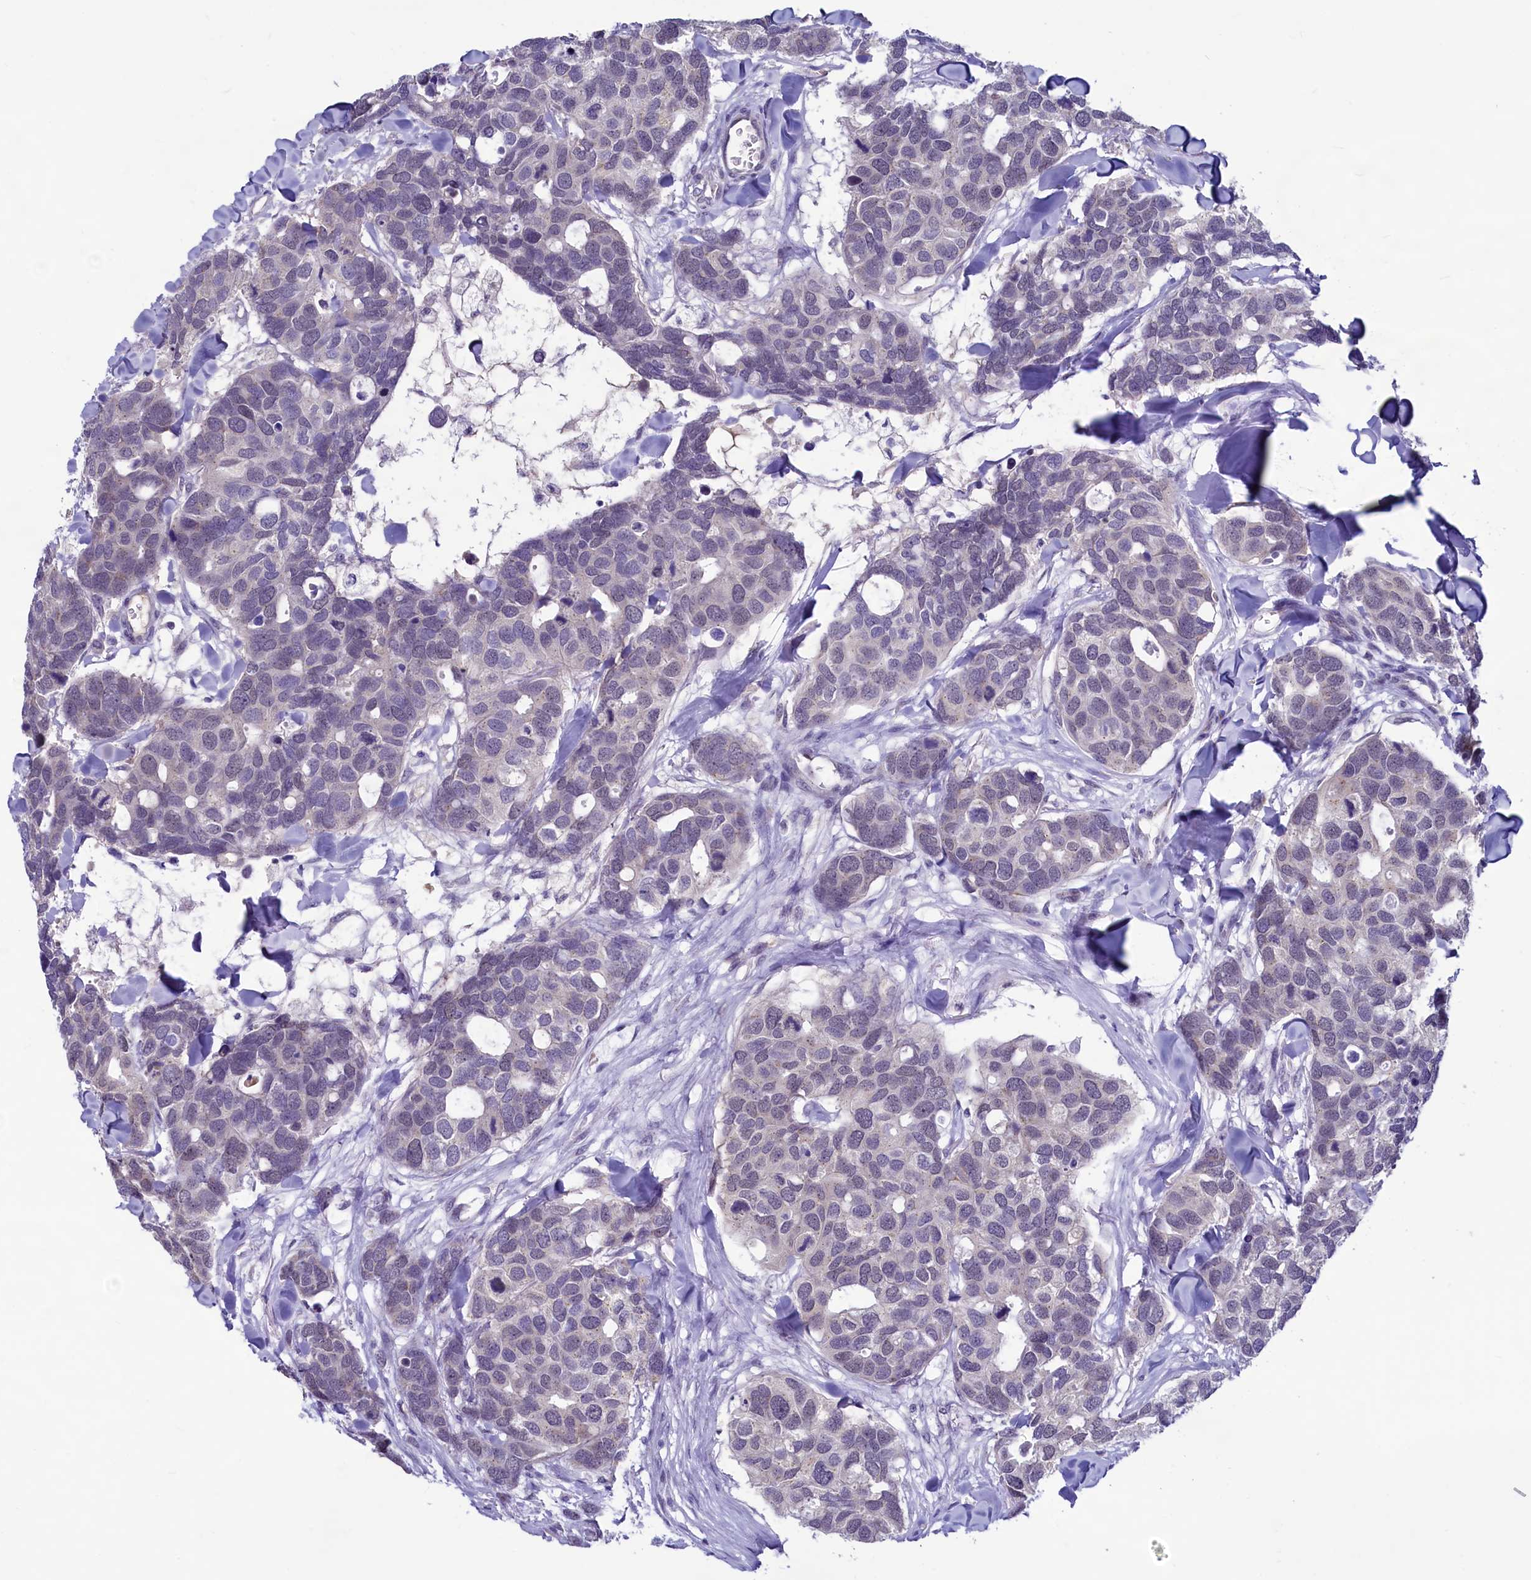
{"staining": {"intensity": "negative", "quantity": "none", "location": "none"}, "tissue": "breast cancer", "cell_type": "Tumor cells", "image_type": "cancer", "snomed": [{"axis": "morphology", "description": "Duct carcinoma"}, {"axis": "topography", "description": "Breast"}], "caption": "Immunohistochemistry photomicrograph of neoplastic tissue: intraductal carcinoma (breast) stained with DAB displays no significant protein positivity in tumor cells. Brightfield microscopy of immunohistochemistry stained with DAB (3,3'-diaminobenzidine) (brown) and hematoxylin (blue), captured at high magnification.", "gene": "SEC24C", "patient": {"sex": "female", "age": 83}}